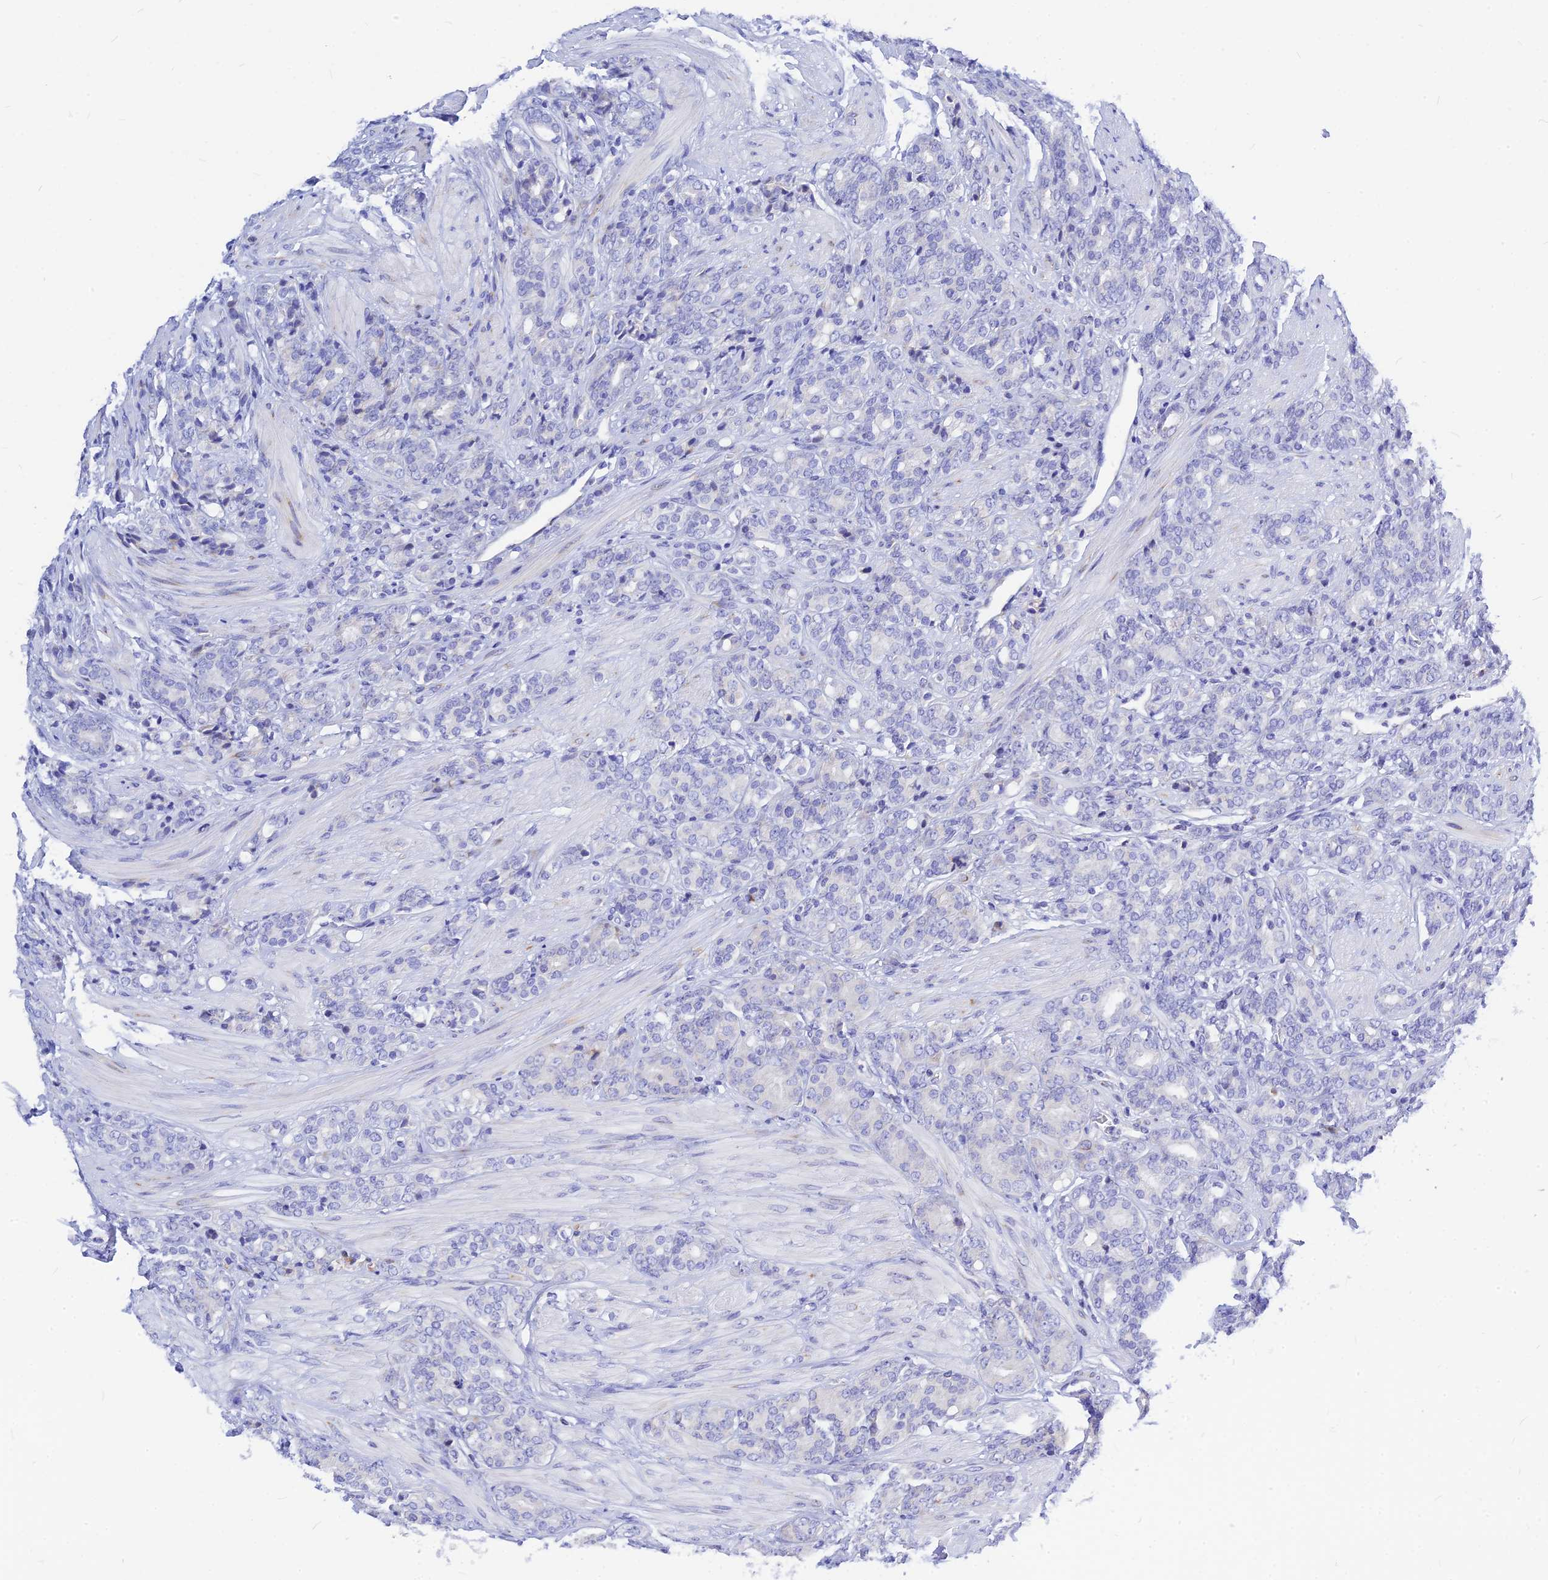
{"staining": {"intensity": "negative", "quantity": "none", "location": "none"}, "tissue": "prostate cancer", "cell_type": "Tumor cells", "image_type": "cancer", "snomed": [{"axis": "morphology", "description": "Adenocarcinoma, High grade"}, {"axis": "topography", "description": "Prostate"}], "caption": "Immunohistochemistry micrograph of neoplastic tissue: human prostate cancer stained with DAB (3,3'-diaminobenzidine) reveals no significant protein staining in tumor cells.", "gene": "CNOT6", "patient": {"sex": "male", "age": 62}}